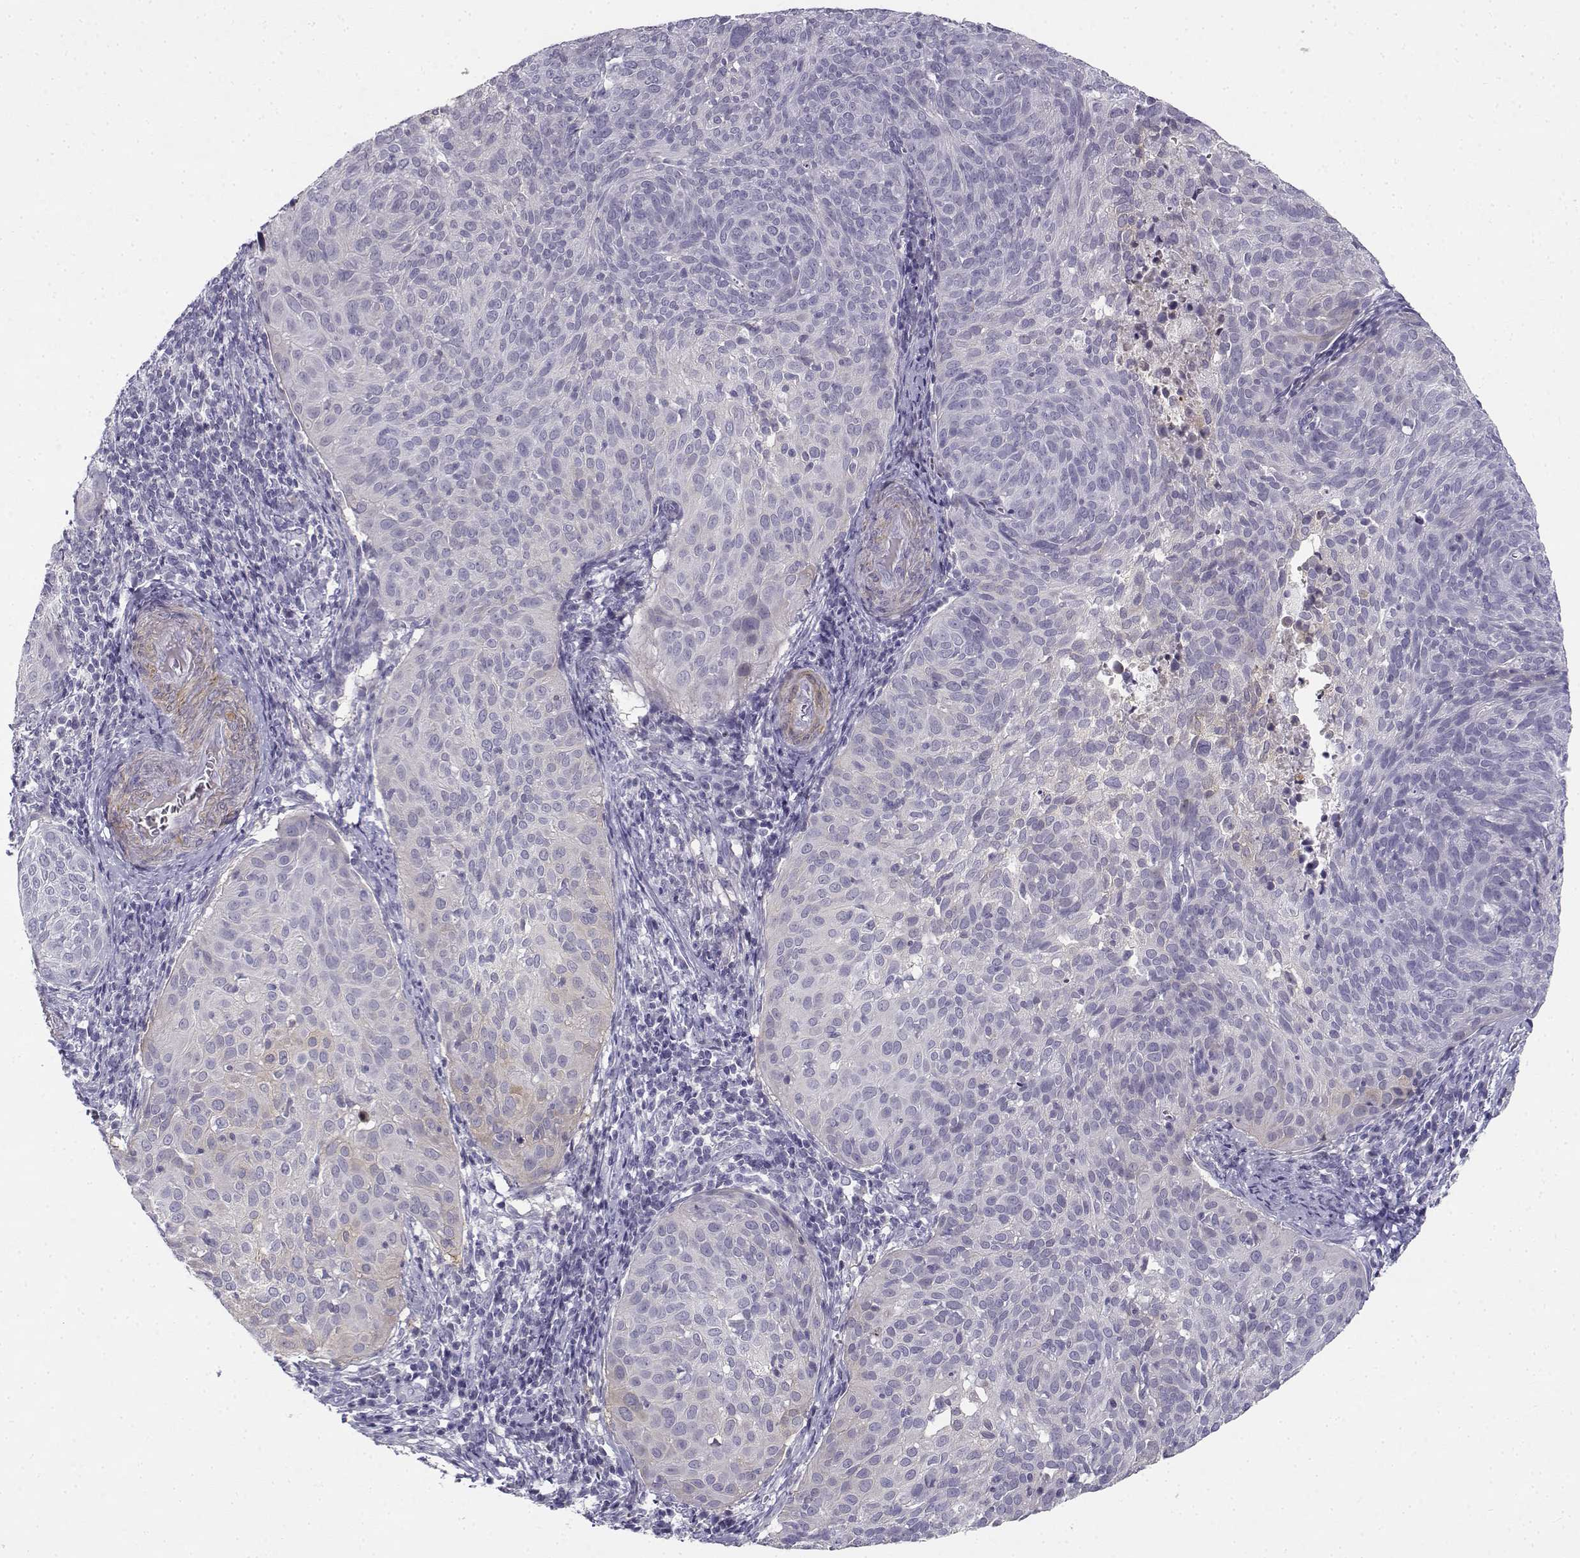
{"staining": {"intensity": "negative", "quantity": "none", "location": "none"}, "tissue": "cervical cancer", "cell_type": "Tumor cells", "image_type": "cancer", "snomed": [{"axis": "morphology", "description": "Squamous cell carcinoma, NOS"}, {"axis": "topography", "description": "Cervix"}], "caption": "This is a micrograph of immunohistochemistry staining of cervical cancer, which shows no positivity in tumor cells.", "gene": "CREB3L3", "patient": {"sex": "female", "age": 39}}